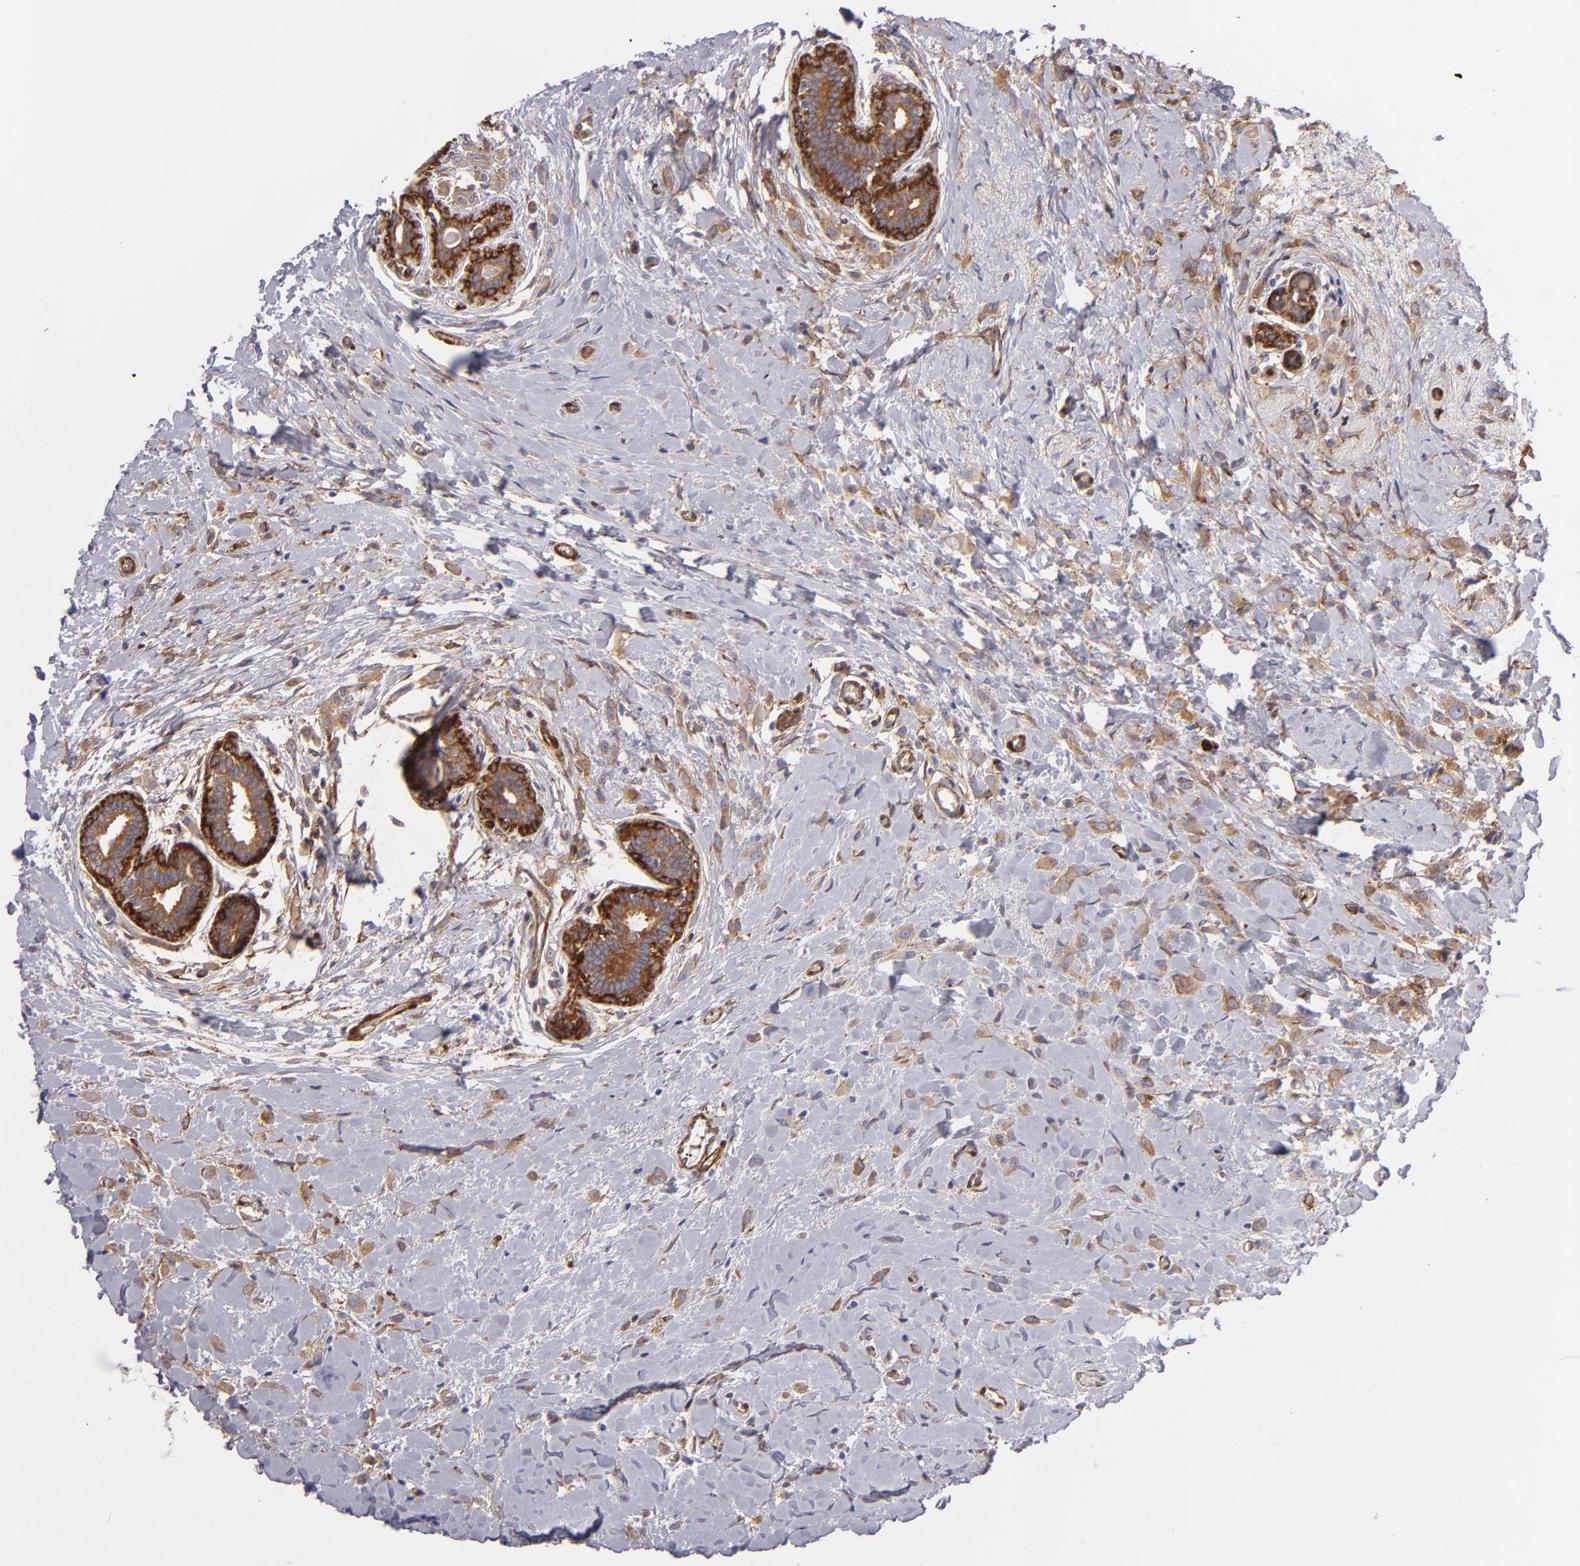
{"staining": {"intensity": "moderate", "quantity": ">75%", "location": "cytoplasmic/membranous"}, "tissue": "breast cancer", "cell_type": "Tumor cells", "image_type": "cancer", "snomed": [{"axis": "morphology", "description": "Lobular carcinoma"}, {"axis": "topography", "description": "Breast"}], "caption": "Breast lobular carcinoma was stained to show a protein in brown. There is medium levels of moderate cytoplasmic/membranous staining in about >75% of tumor cells.", "gene": "VCL", "patient": {"sex": "female", "age": 57}}